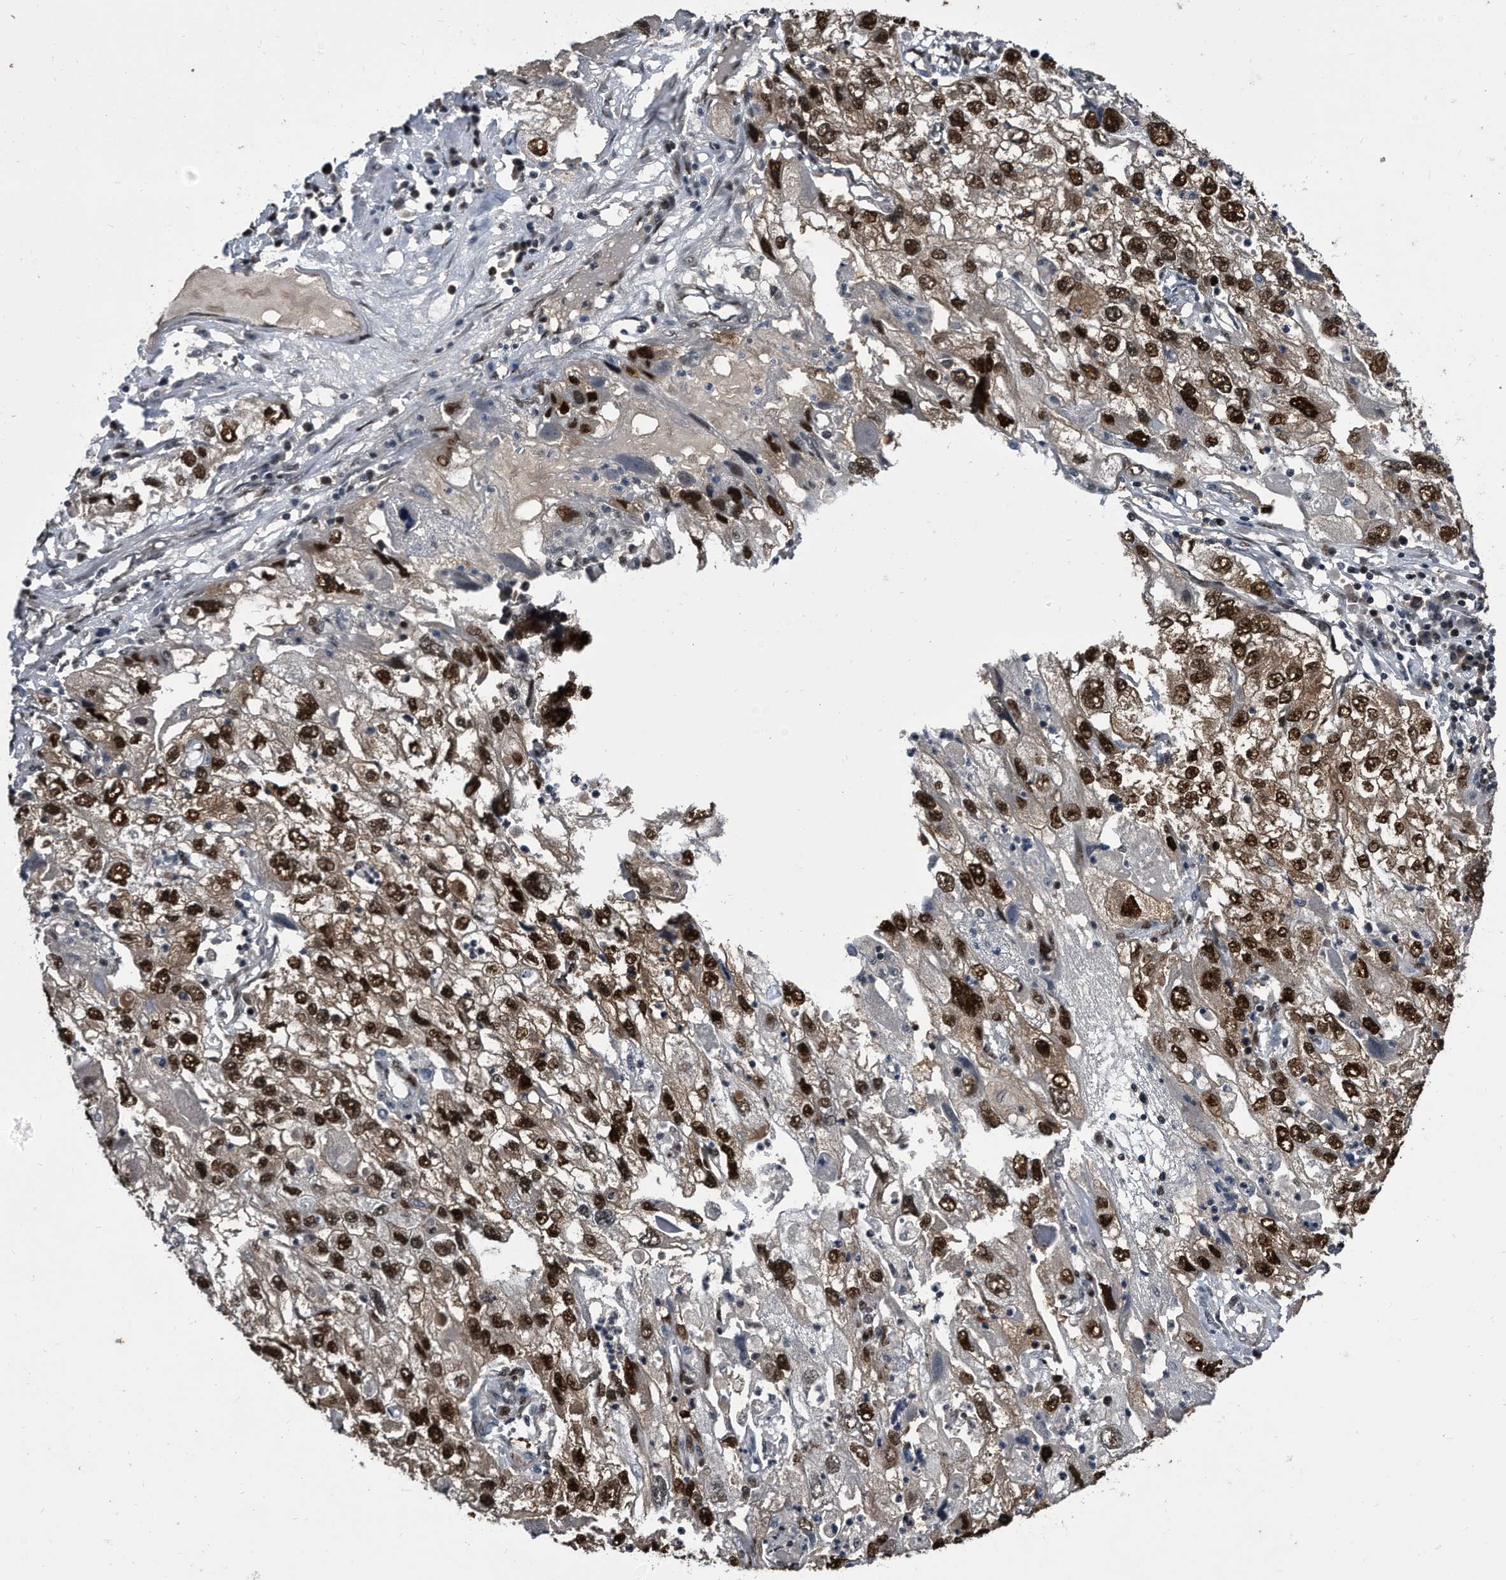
{"staining": {"intensity": "strong", "quantity": ">75%", "location": "cytoplasmic/membranous,nuclear"}, "tissue": "endometrial cancer", "cell_type": "Tumor cells", "image_type": "cancer", "snomed": [{"axis": "morphology", "description": "Adenocarcinoma, NOS"}, {"axis": "topography", "description": "Endometrium"}], "caption": "Human endometrial adenocarcinoma stained for a protein (brown) exhibits strong cytoplasmic/membranous and nuclear positive staining in approximately >75% of tumor cells.", "gene": "RAD23B", "patient": {"sex": "female", "age": 49}}